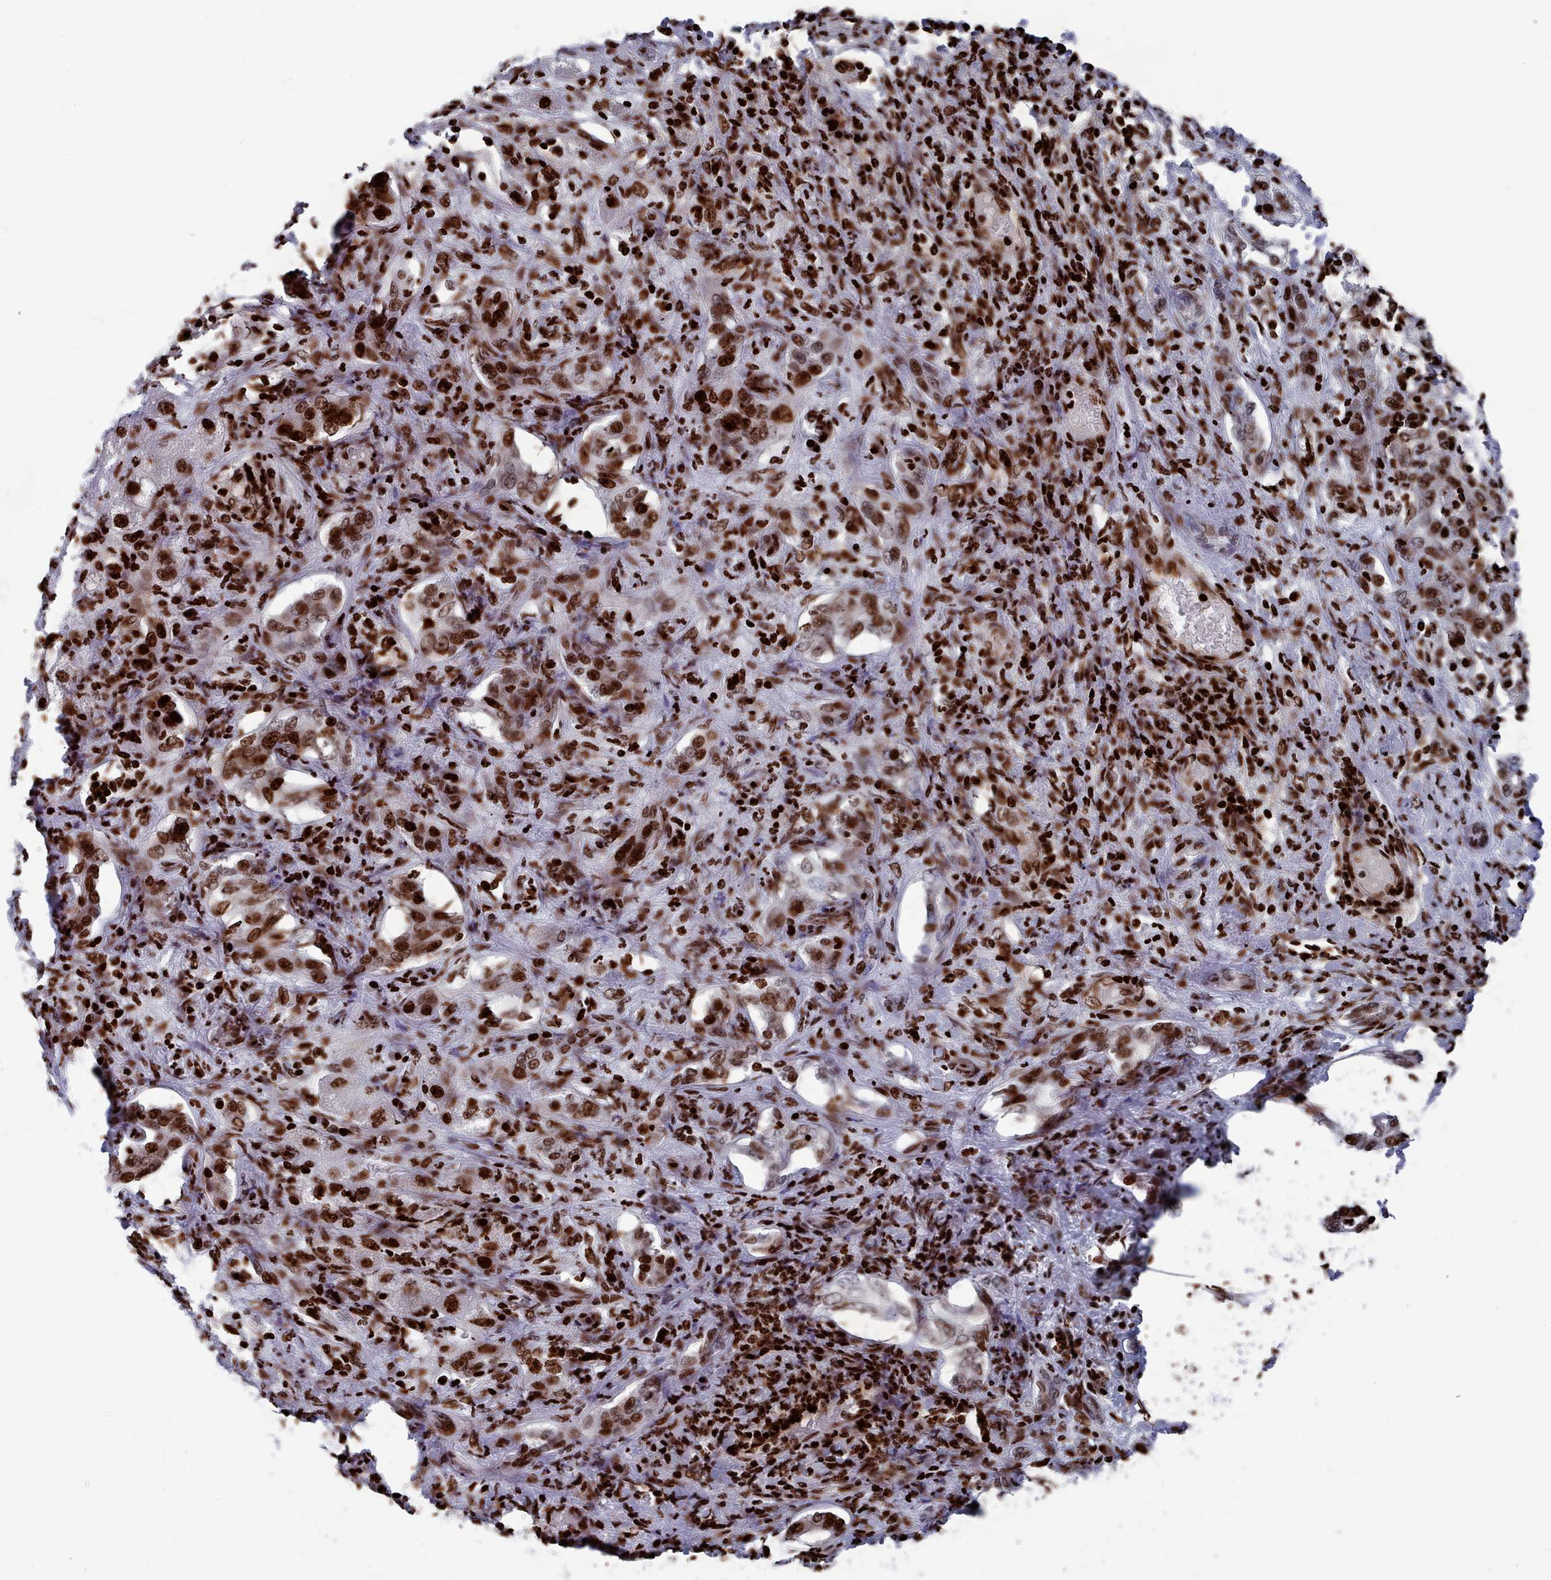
{"staining": {"intensity": "strong", "quantity": ">75%", "location": "nuclear"}, "tissue": "liver cancer", "cell_type": "Tumor cells", "image_type": "cancer", "snomed": [{"axis": "morphology", "description": "Carcinoma, Hepatocellular, NOS"}, {"axis": "topography", "description": "Liver"}], "caption": "Approximately >75% of tumor cells in liver hepatocellular carcinoma exhibit strong nuclear protein positivity as visualized by brown immunohistochemical staining.", "gene": "PCDHB12", "patient": {"sex": "male", "age": 65}}